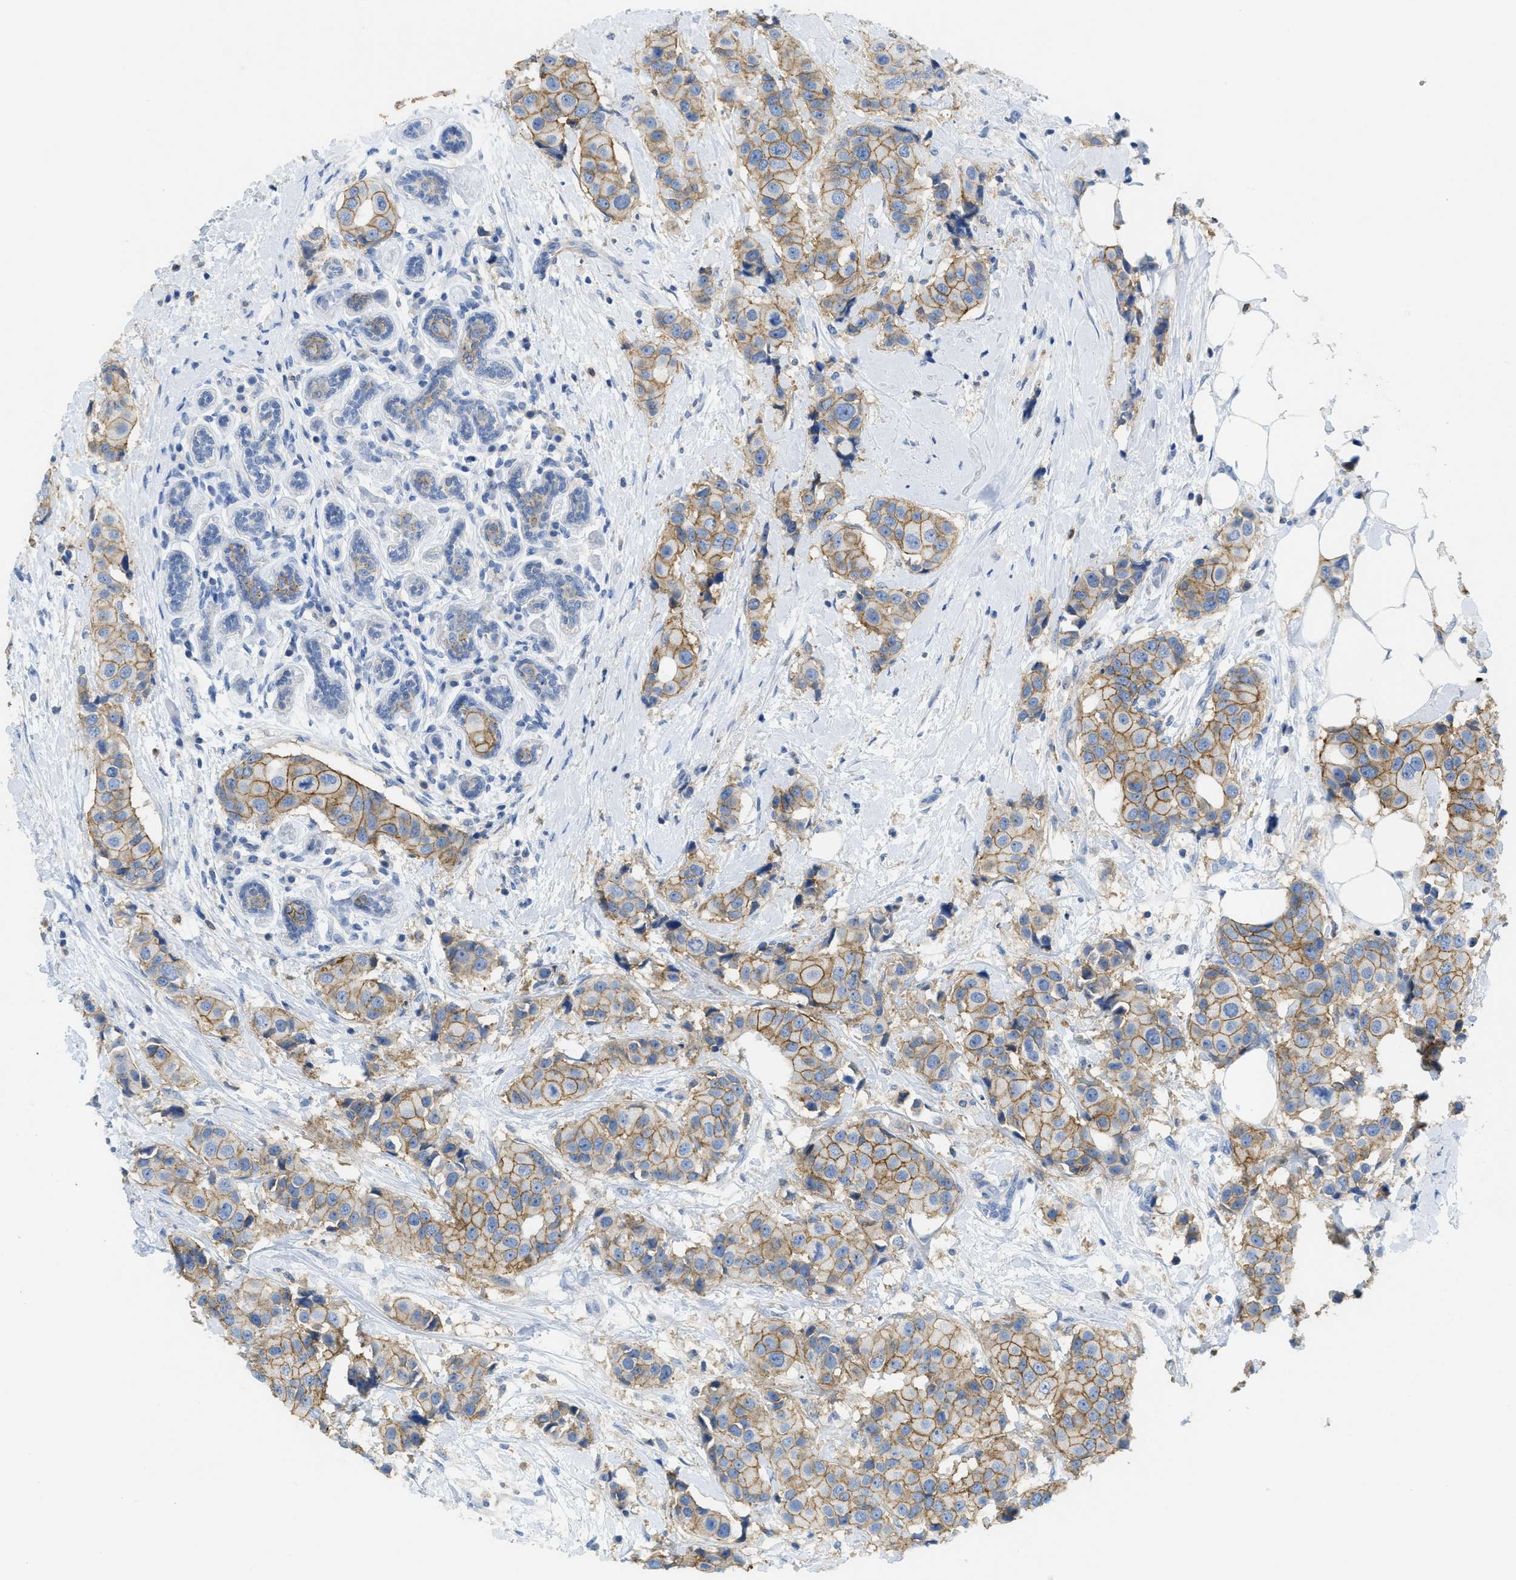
{"staining": {"intensity": "moderate", "quantity": ">75%", "location": "cytoplasmic/membranous"}, "tissue": "breast cancer", "cell_type": "Tumor cells", "image_type": "cancer", "snomed": [{"axis": "morphology", "description": "Normal tissue, NOS"}, {"axis": "morphology", "description": "Duct carcinoma"}, {"axis": "topography", "description": "Breast"}], "caption": "Infiltrating ductal carcinoma (breast) stained with a brown dye shows moderate cytoplasmic/membranous positive positivity in approximately >75% of tumor cells.", "gene": "CNNM4", "patient": {"sex": "female", "age": 39}}